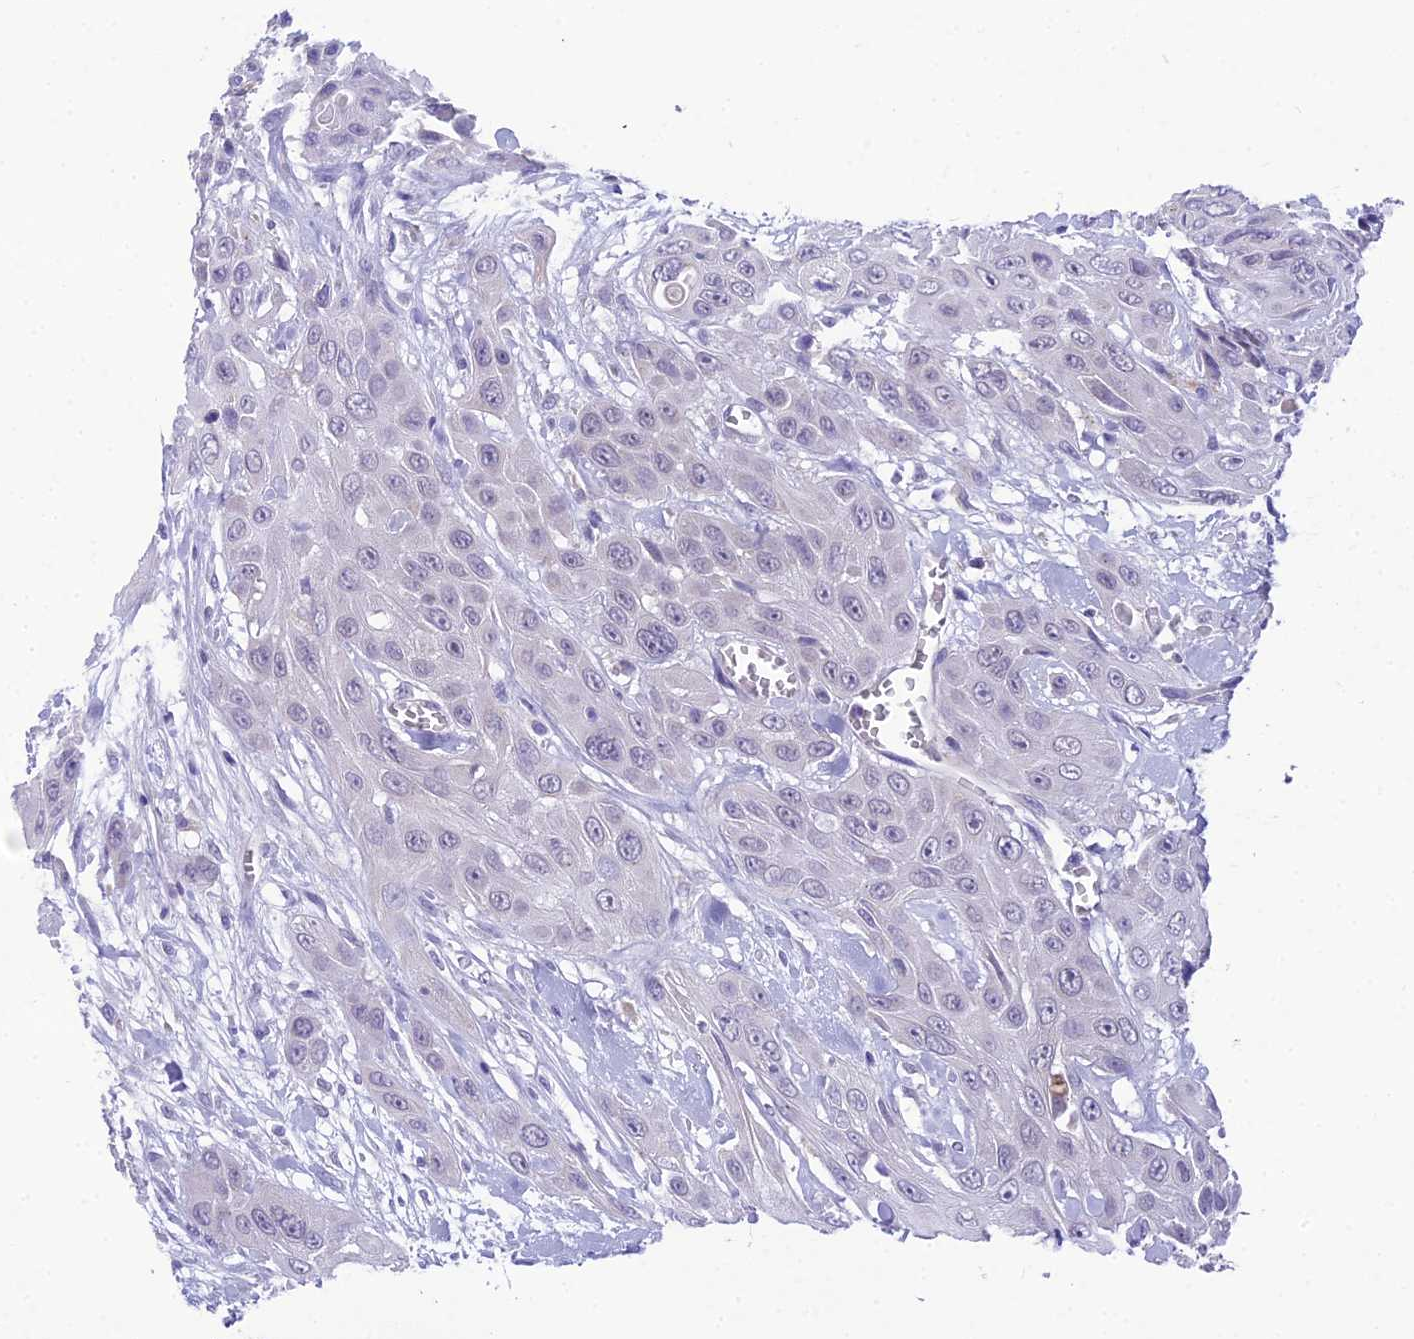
{"staining": {"intensity": "negative", "quantity": "none", "location": "none"}, "tissue": "head and neck cancer", "cell_type": "Tumor cells", "image_type": "cancer", "snomed": [{"axis": "morphology", "description": "Squamous cell carcinoma, NOS"}, {"axis": "topography", "description": "Head-Neck"}], "caption": "Photomicrograph shows no significant protein expression in tumor cells of head and neck squamous cell carcinoma.", "gene": "MIIP", "patient": {"sex": "male", "age": 81}}